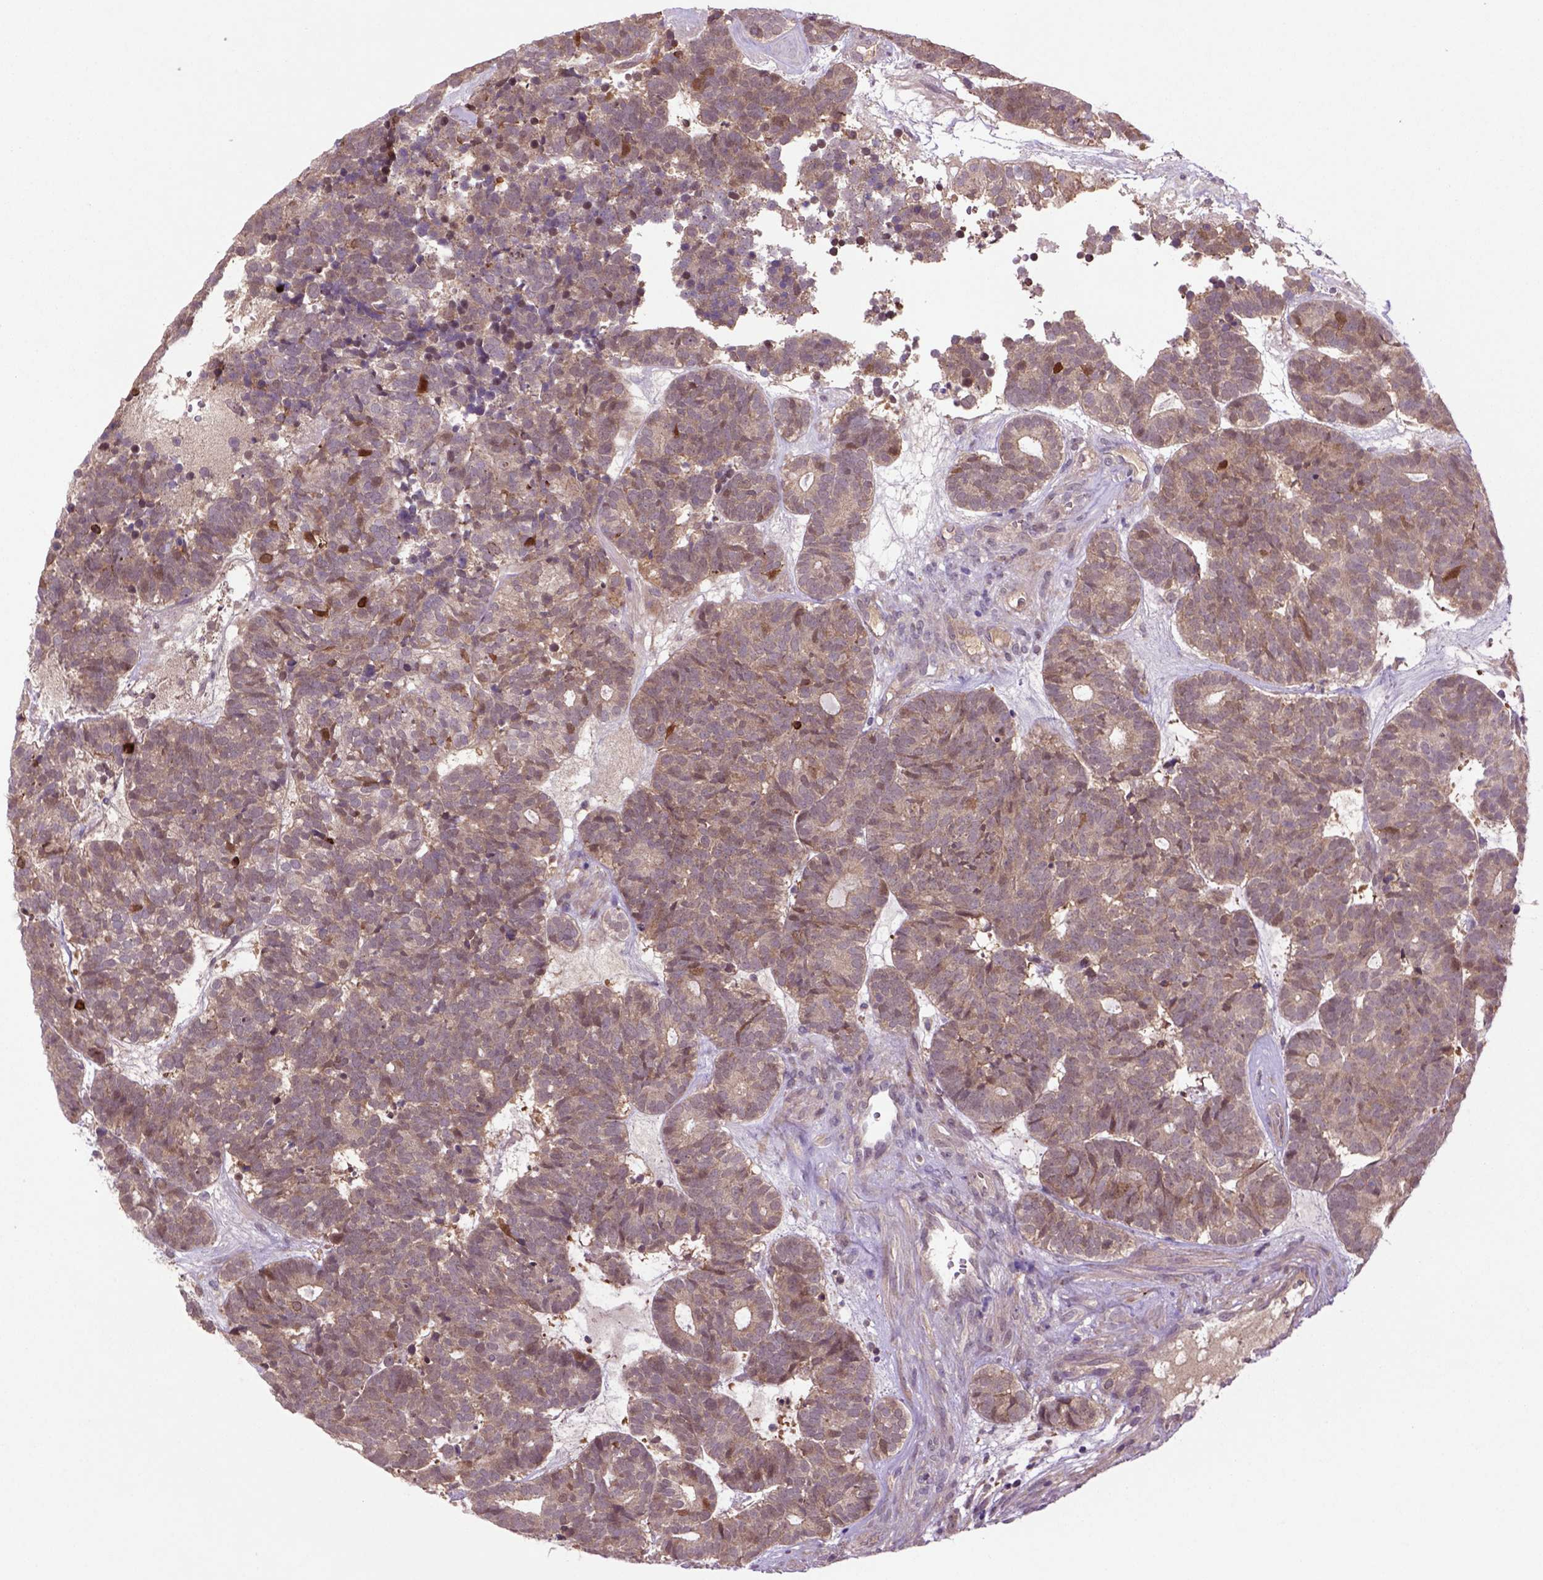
{"staining": {"intensity": "moderate", "quantity": ">75%", "location": "cytoplasmic/membranous"}, "tissue": "head and neck cancer", "cell_type": "Tumor cells", "image_type": "cancer", "snomed": [{"axis": "morphology", "description": "Adenocarcinoma, NOS"}, {"axis": "topography", "description": "Head-Neck"}], "caption": "A high-resolution histopathology image shows immunohistochemistry (IHC) staining of head and neck cancer (adenocarcinoma), which shows moderate cytoplasmic/membranous expression in approximately >75% of tumor cells. Ihc stains the protein of interest in brown and the nuclei are stained blue.", "gene": "HSPBP1", "patient": {"sex": "female", "age": 81}}